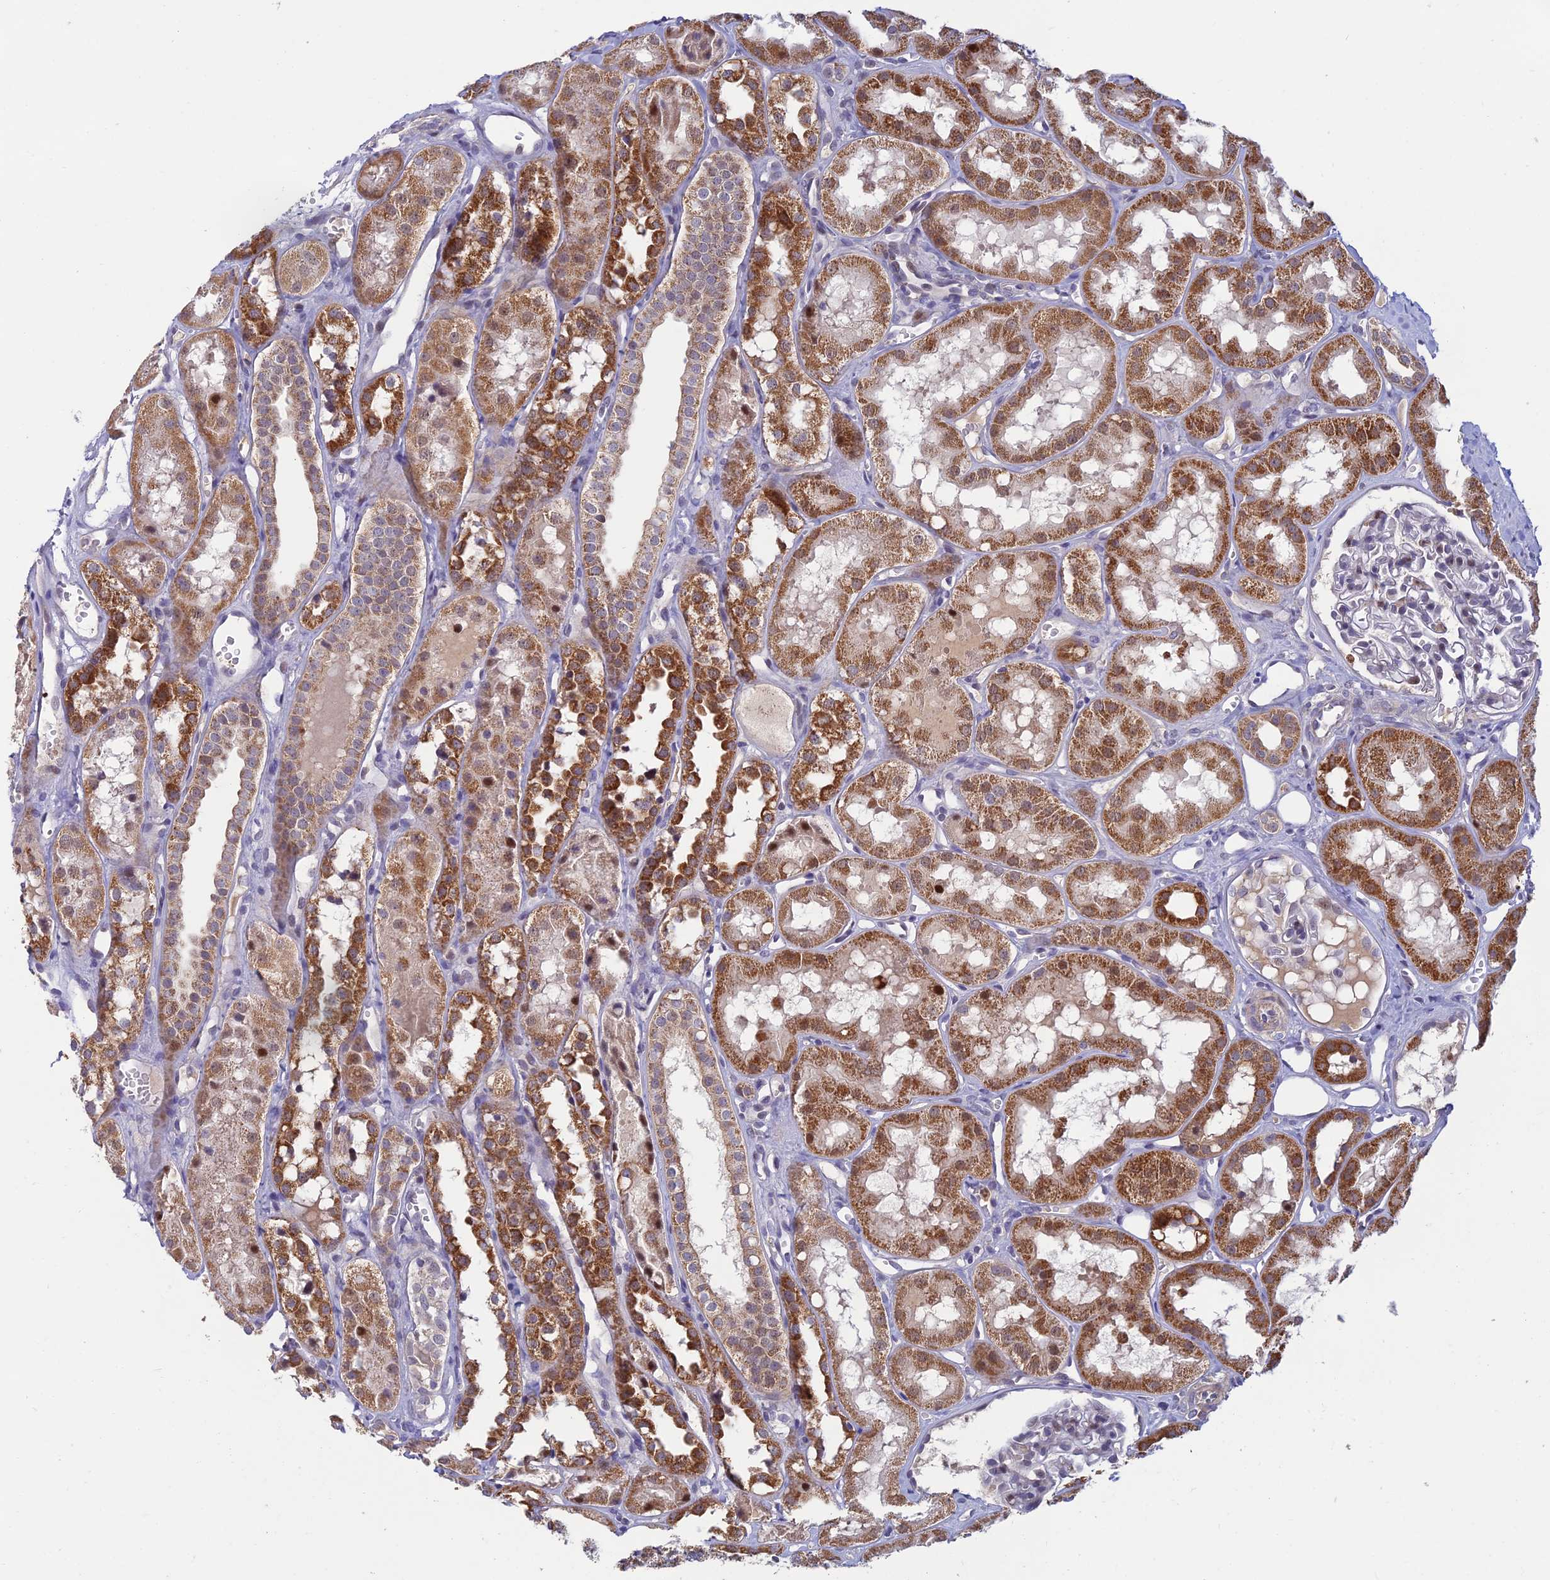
{"staining": {"intensity": "negative", "quantity": "none", "location": "none"}, "tissue": "kidney", "cell_type": "Cells in glomeruli", "image_type": "normal", "snomed": [{"axis": "morphology", "description": "Normal tissue, NOS"}, {"axis": "topography", "description": "Kidney"}], "caption": "High magnification brightfield microscopy of normal kidney stained with DAB (brown) and counterstained with hematoxylin (blue): cells in glomeruli show no significant expression.", "gene": "FASTKD5", "patient": {"sex": "male", "age": 16}}